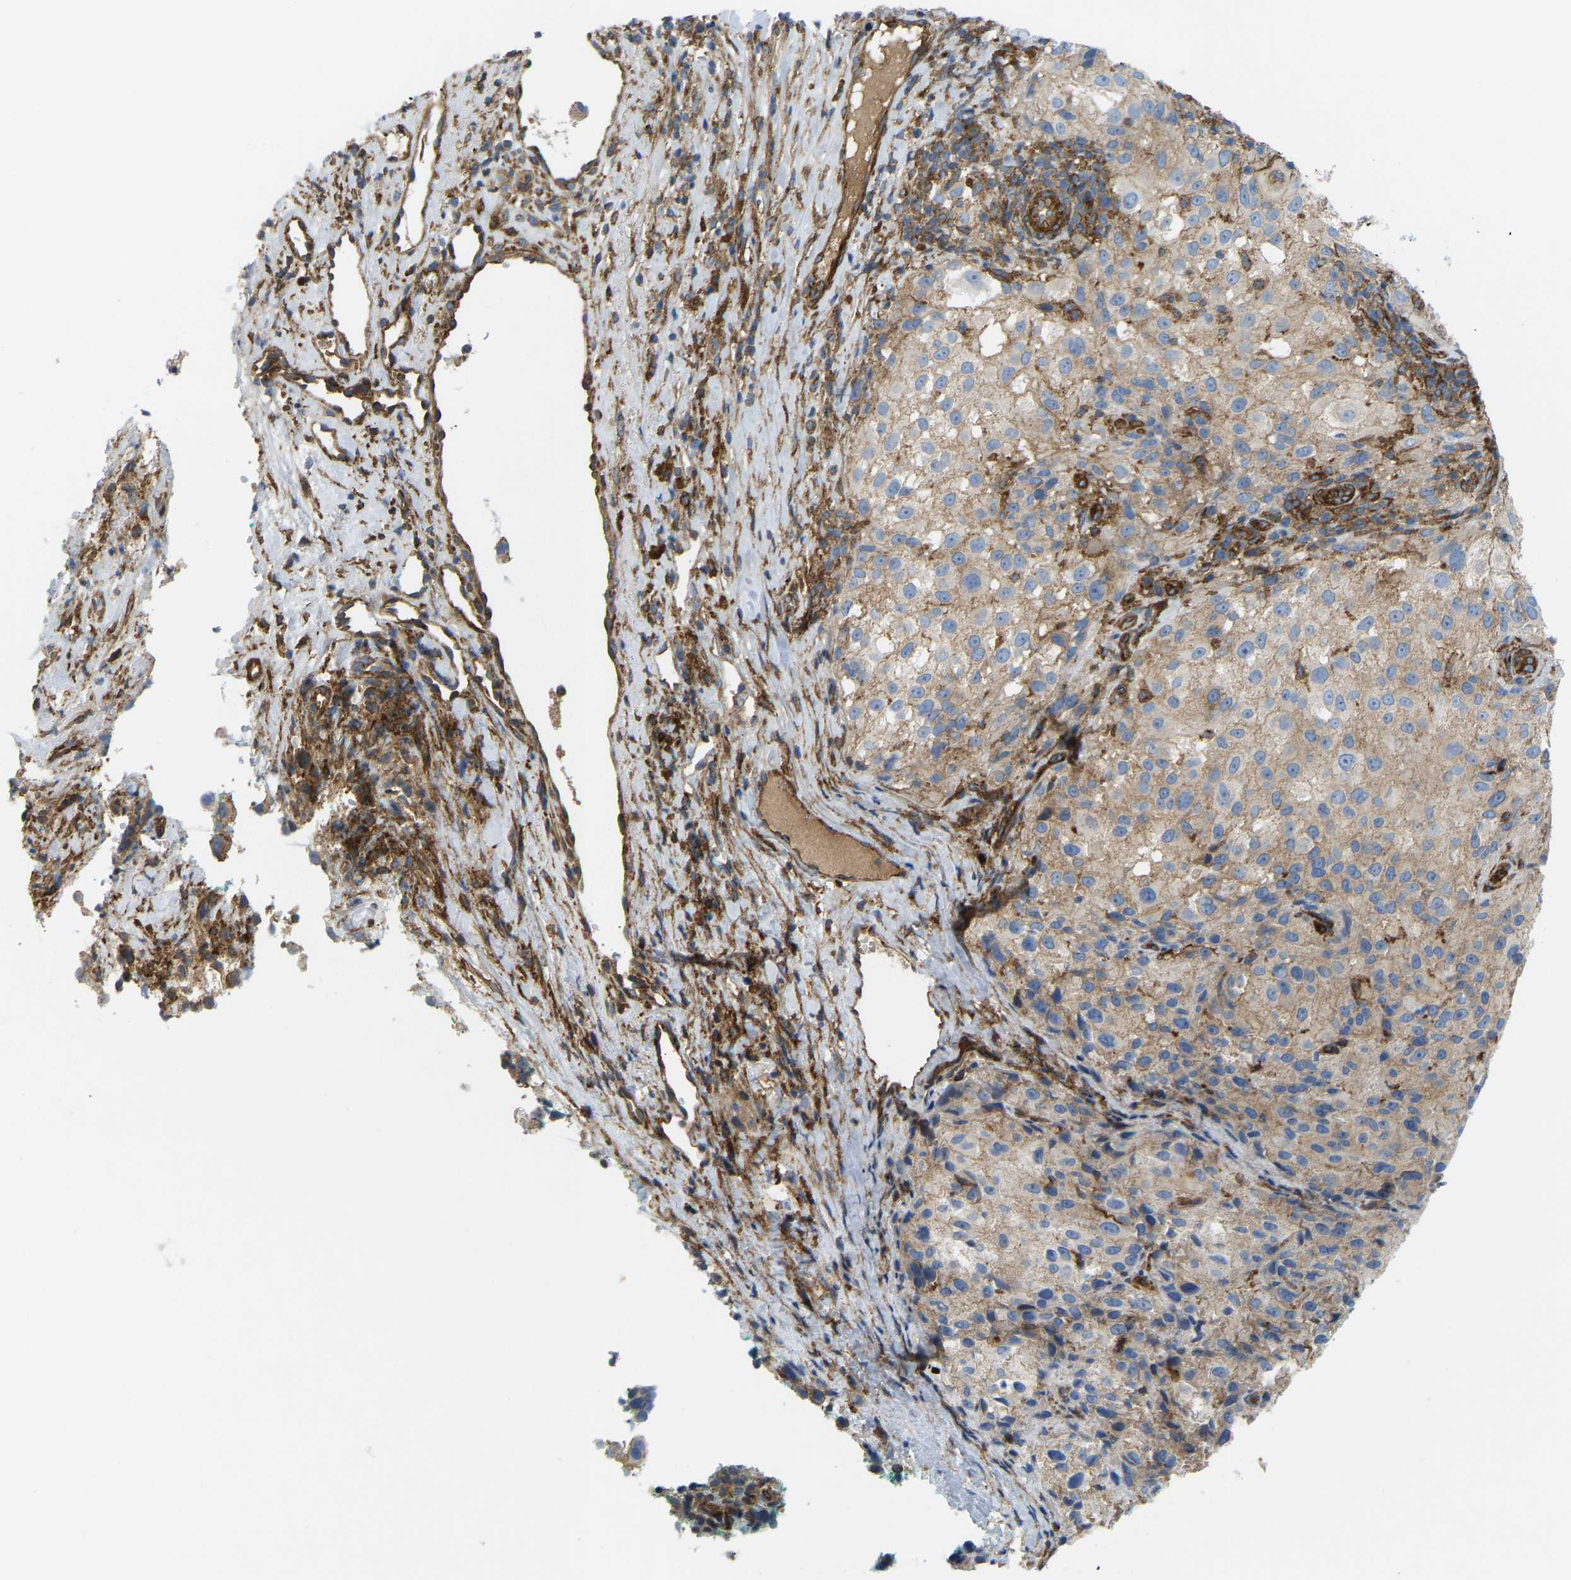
{"staining": {"intensity": "weak", "quantity": "25%-75%", "location": "cytoplasmic/membranous"}, "tissue": "melanoma", "cell_type": "Tumor cells", "image_type": "cancer", "snomed": [{"axis": "morphology", "description": "Necrosis, NOS"}, {"axis": "morphology", "description": "Malignant melanoma, NOS"}, {"axis": "topography", "description": "Skin"}], "caption": "Immunohistochemistry (DAB) staining of melanoma reveals weak cytoplasmic/membranous protein positivity in approximately 25%-75% of tumor cells.", "gene": "PICALM", "patient": {"sex": "female", "age": 87}}